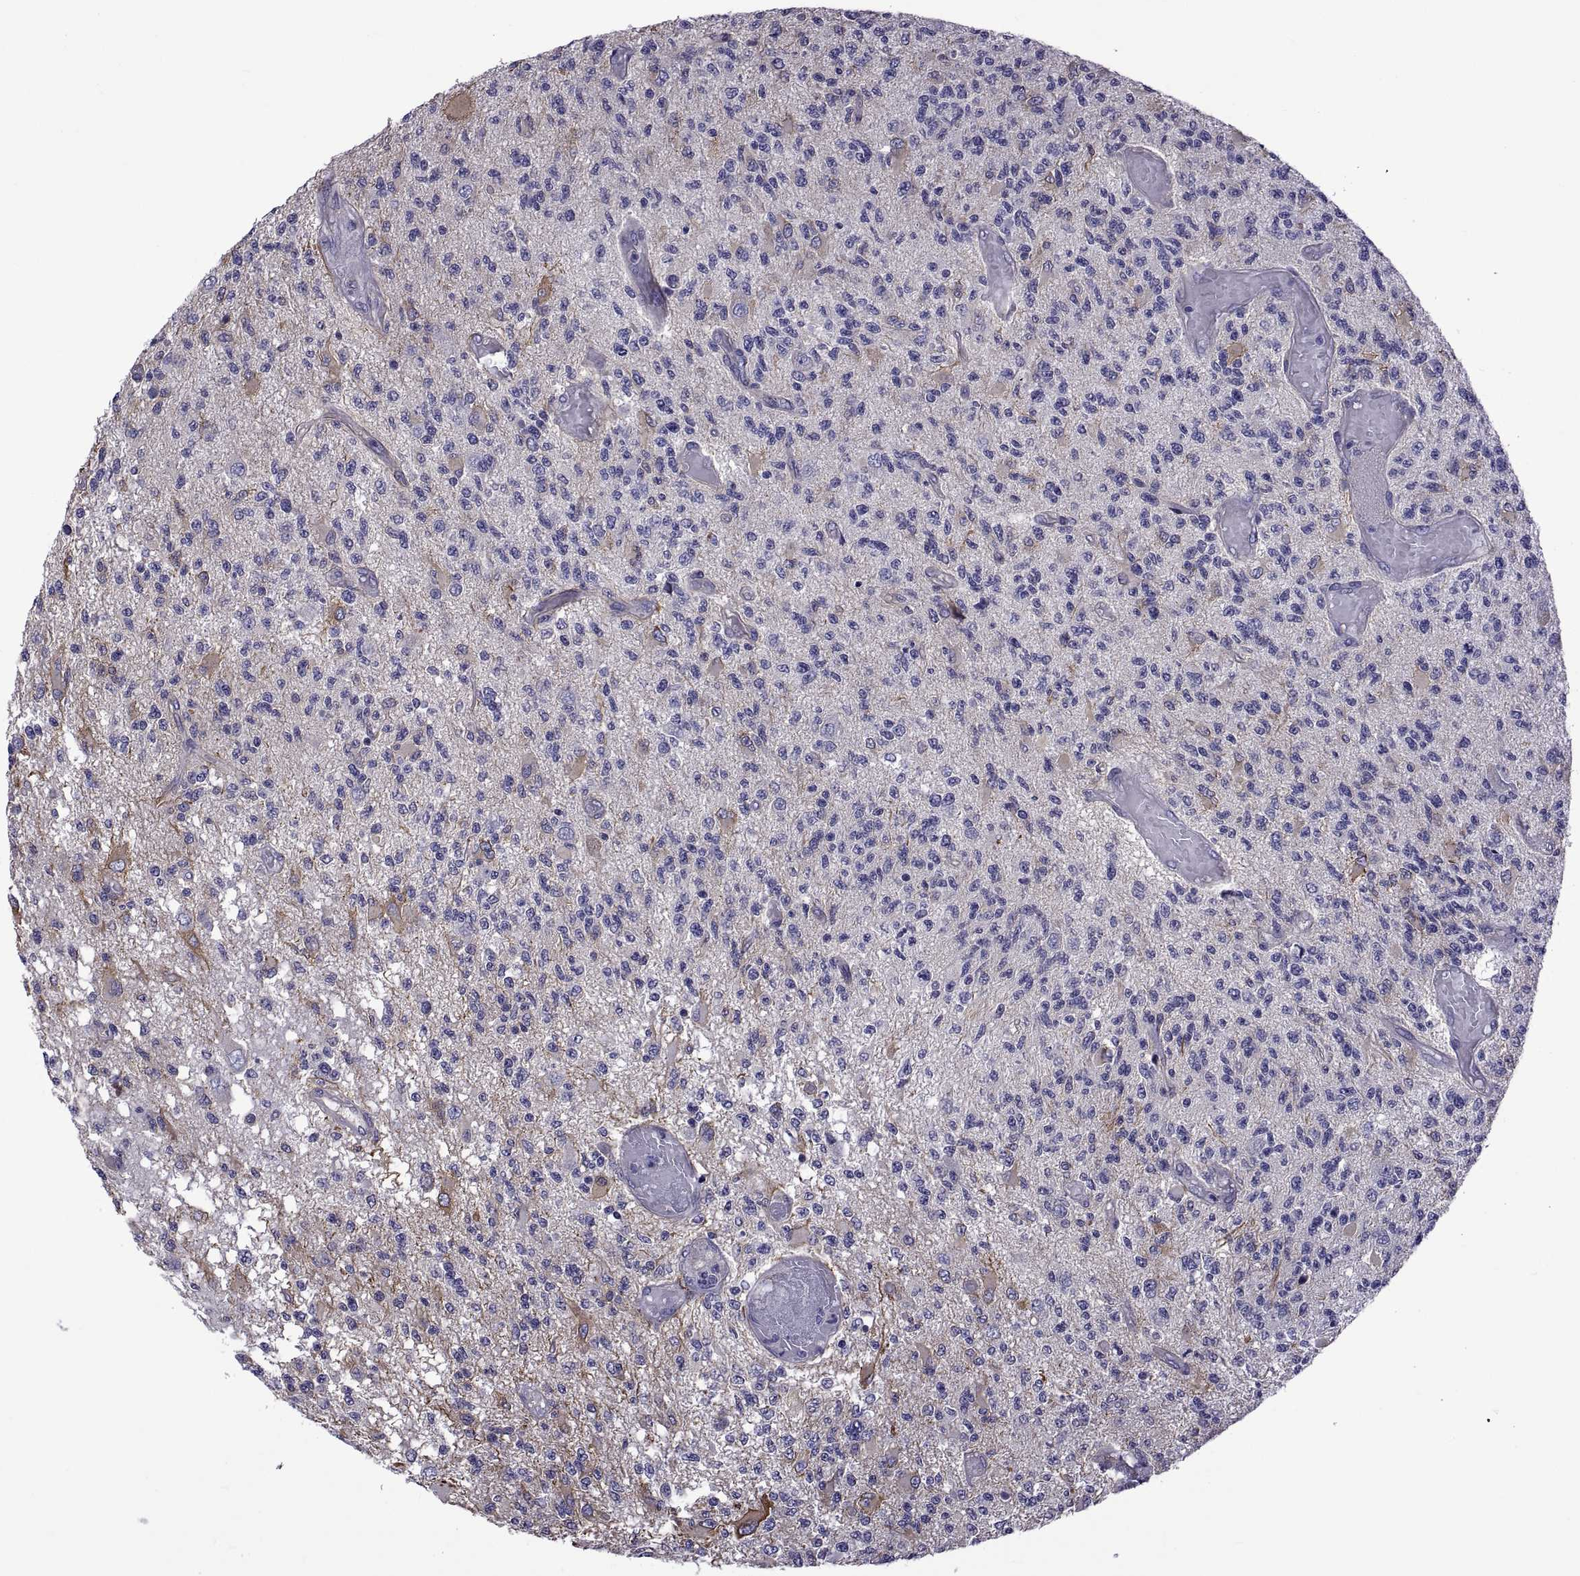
{"staining": {"intensity": "negative", "quantity": "none", "location": "none"}, "tissue": "glioma", "cell_type": "Tumor cells", "image_type": "cancer", "snomed": [{"axis": "morphology", "description": "Glioma, malignant, High grade"}, {"axis": "topography", "description": "Brain"}], "caption": "Tumor cells show no significant protein expression in malignant high-grade glioma. The staining was performed using DAB to visualize the protein expression in brown, while the nuclei were stained in blue with hematoxylin (Magnification: 20x).", "gene": "TMC3", "patient": {"sex": "female", "age": 63}}